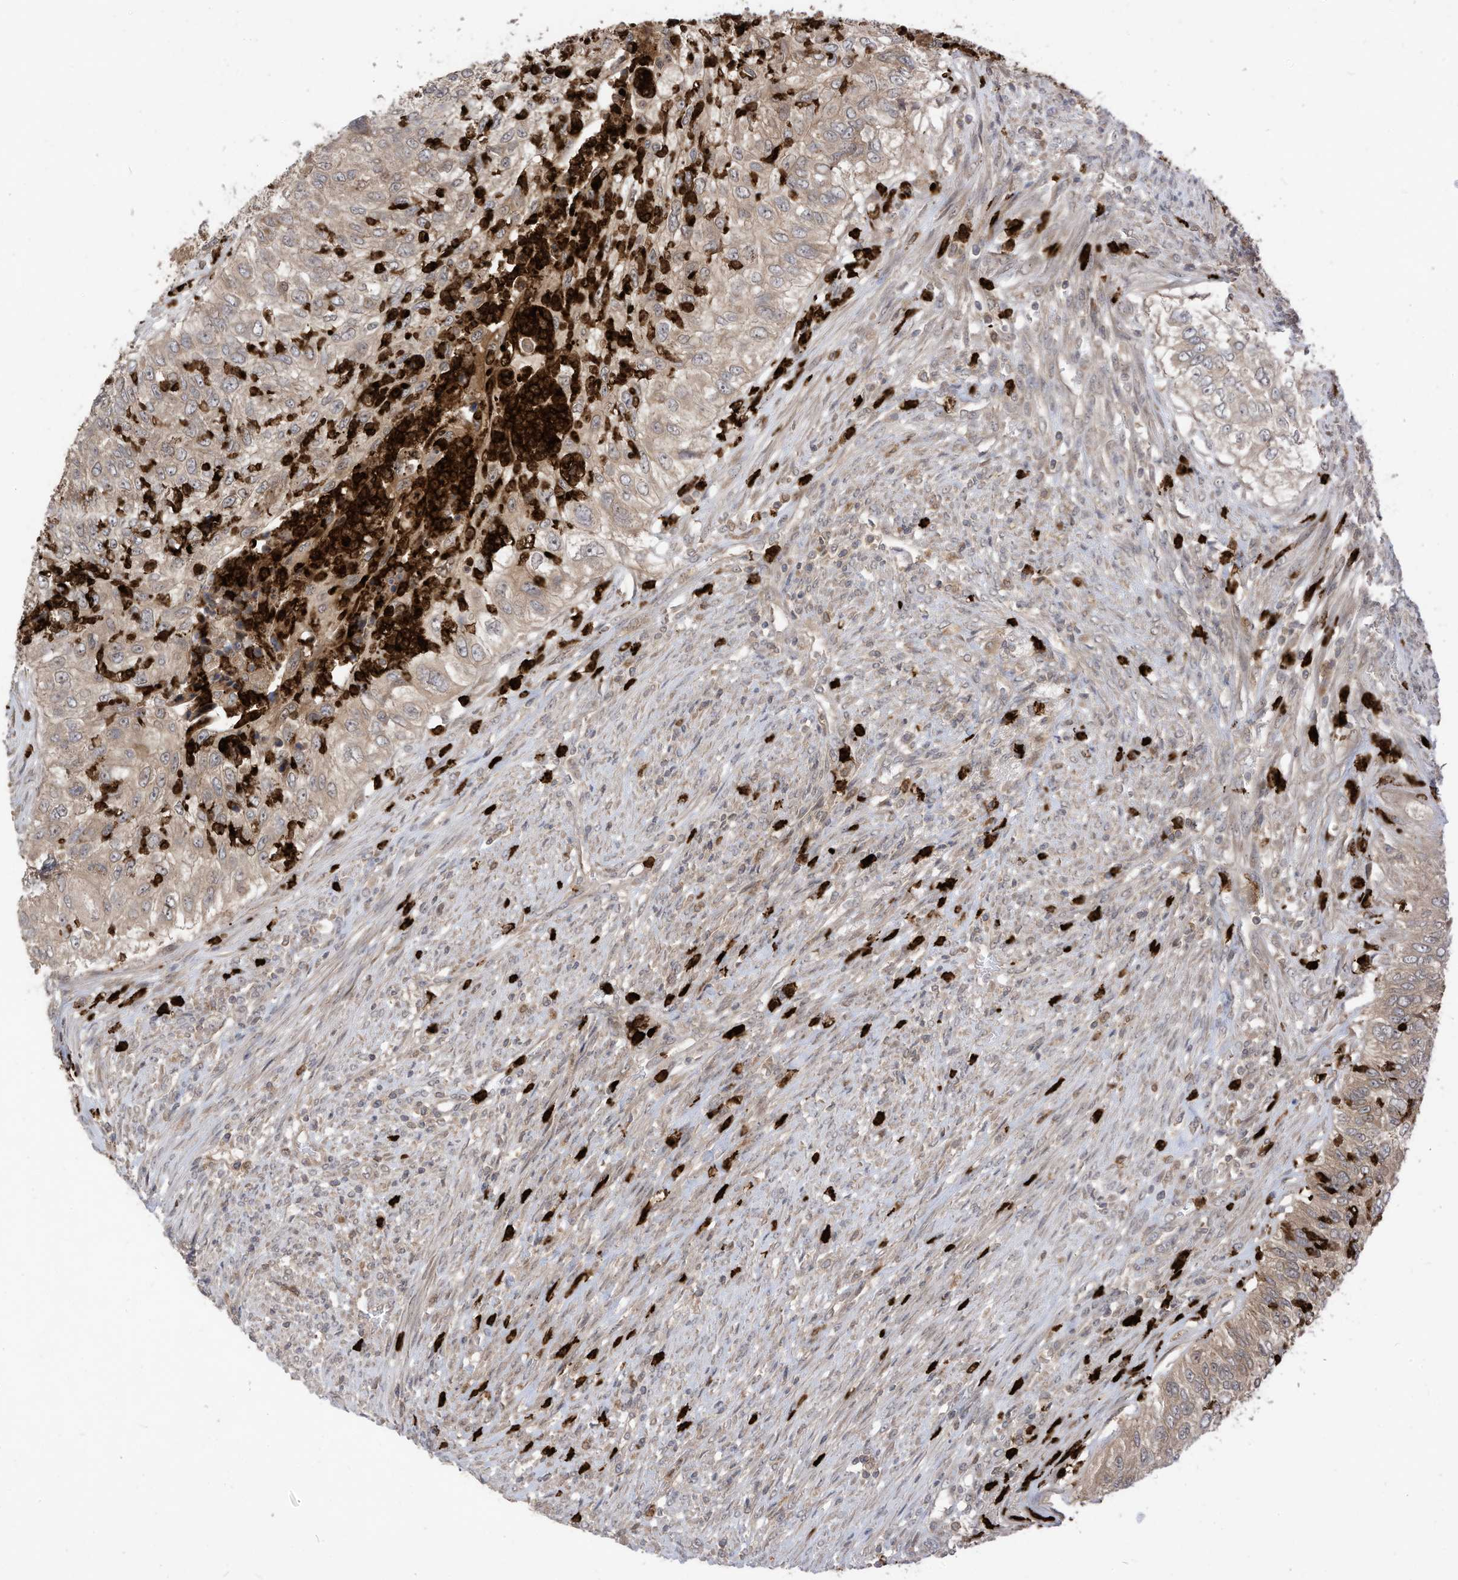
{"staining": {"intensity": "weak", "quantity": "25%-75%", "location": "cytoplasmic/membranous"}, "tissue": "urothelial cancer", "cell_type": "Tumor cells", "image_type": "cancer", "snomed": [{"axis": "morphology", "description": "Urothelial carcinoma, High grade"}, {"axis": "topography", "description": "Urinary bladder"}], "caption": "Protein analysis of urothelial cancer tissue exhibits weak cytoplasmic/membranous positivity in about 25%-75% of tumor cells. (Brightfield microscopy of DAB IHC at high magnification).", "gene": "CNKSR1", "patient": {"sex": "female", "age": 60}}